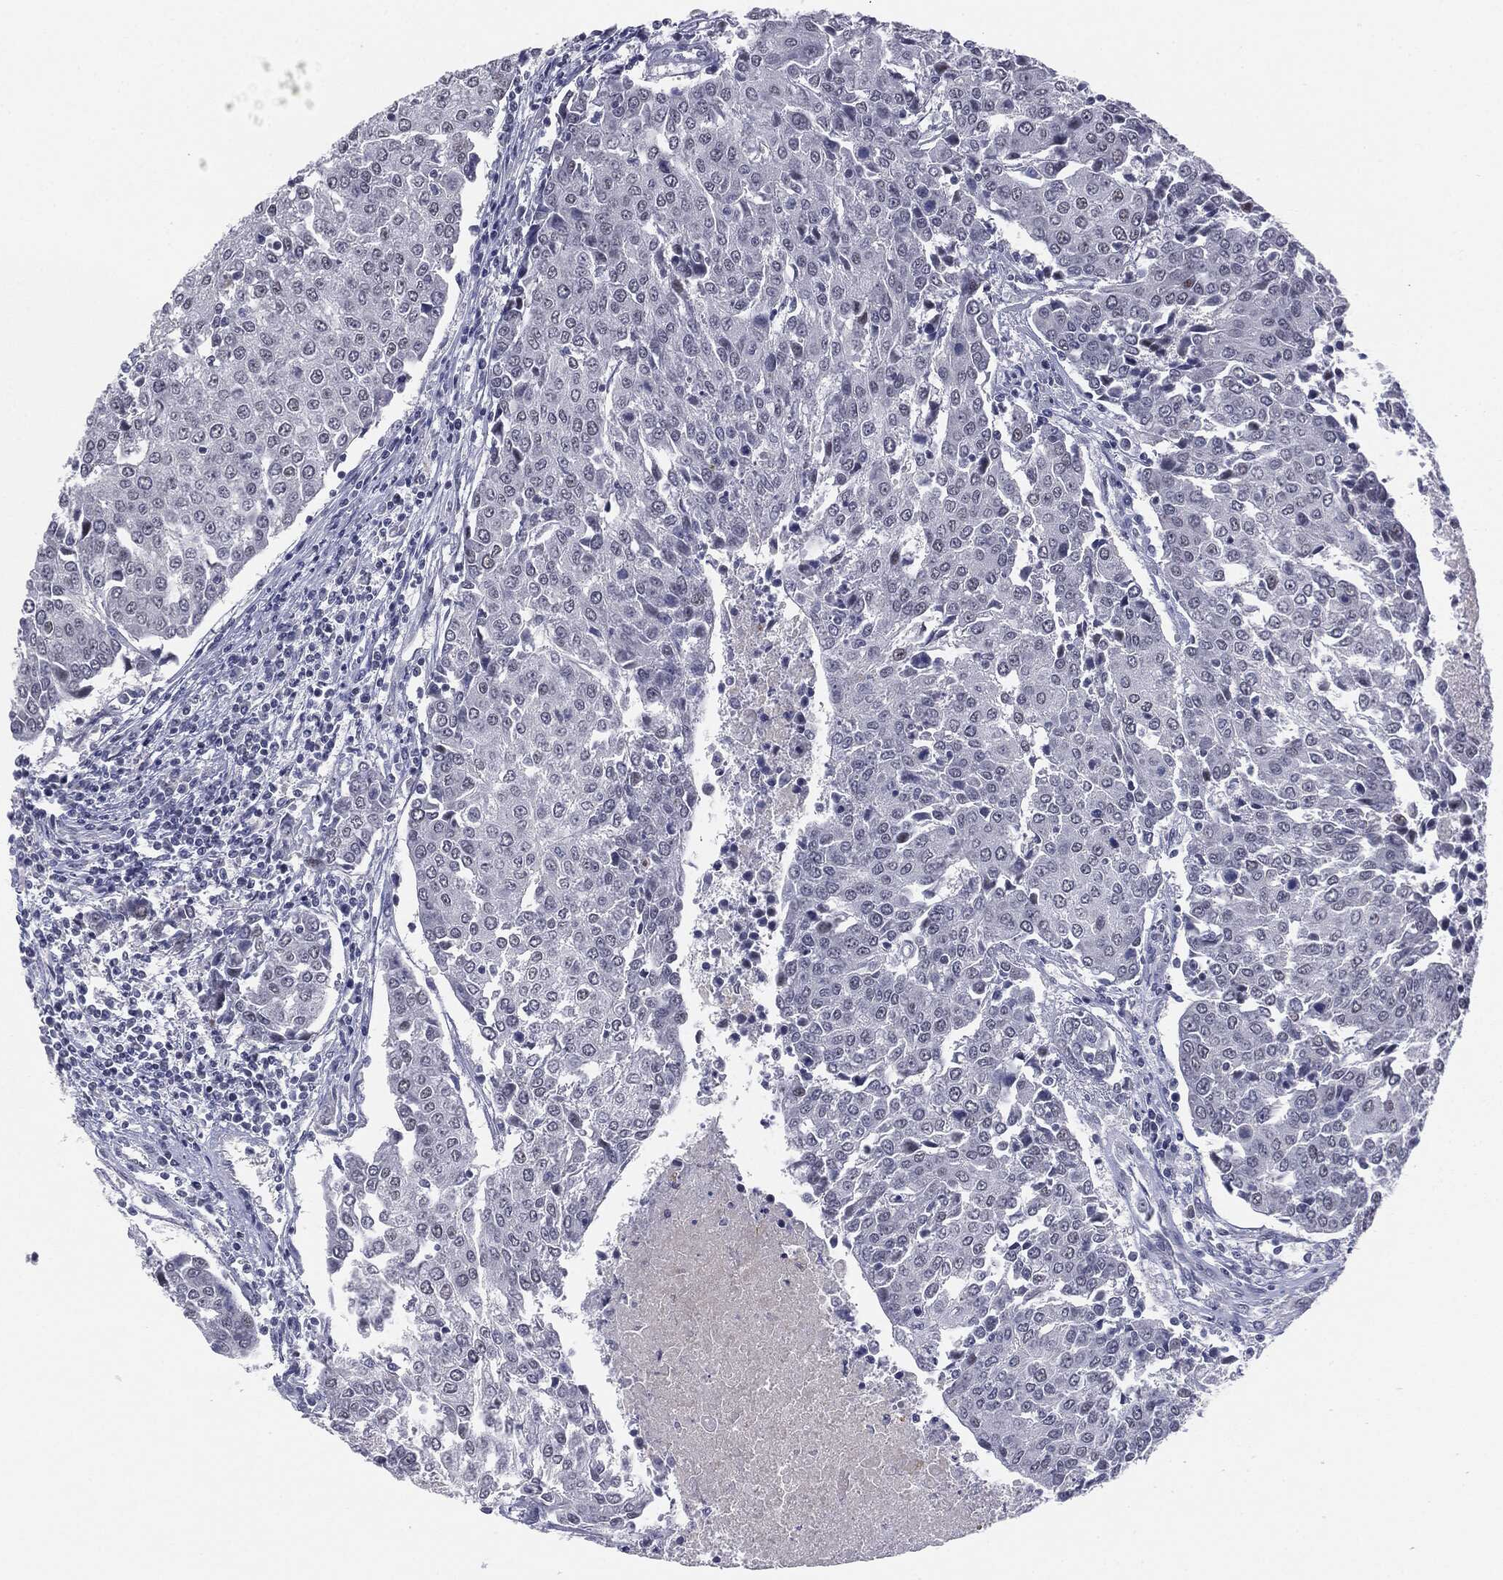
{"staining": {"intensity": "negative", "quantity": "none", "location": "none"}, "tissue": "urothelial cancer", "cell_type": "Tumor cells", "image_type": "cancer", "snomed": [{"axis": "morphology", "description": "Urothelial carcinoma, High grade"}, {"axis": "topography", "description": "Urinary bladder"}], "caption": "The immunohistochemistry photomicrograph has no significant expression in tumor cells of urothelial cancer tissue.", "gene": "SLC5A5", "patient": {"sex": "female", "age": 85}}